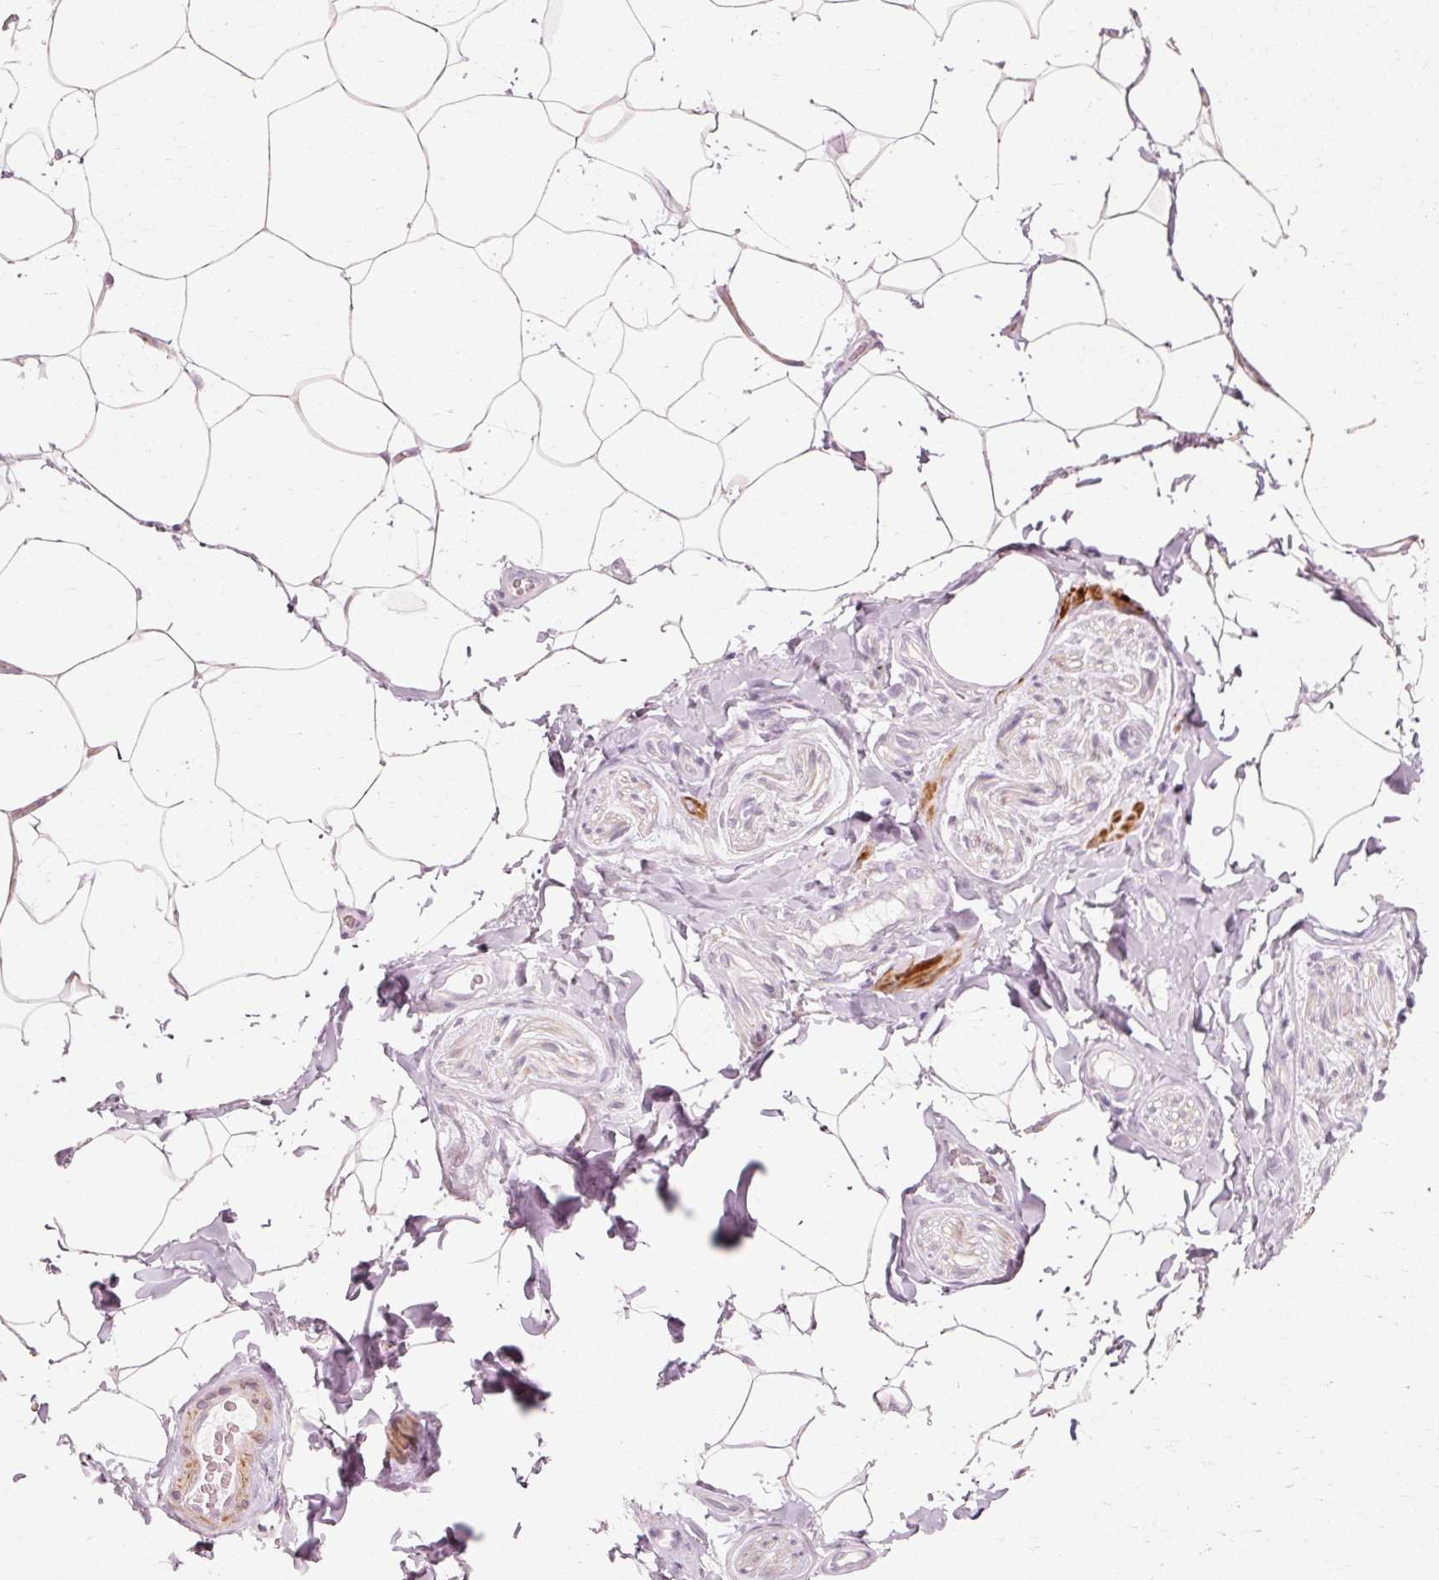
{"staining": {"intensity": "negative", "quantity": "none", "location": "none"}, "tissue": "adipose tissue", "cell_type": "Adipocytes", "image_type": "normal", "snomed": [{"axis": "morphology", "description": "Normal tissue, NOS"}, {"axis": "topography", "description": "Vascular tissue"}, {"axis": "topography", "description": "Peripheral nerve tissue"}], "caption": "Histopathology image shows no protein expression in adipocytes of normal adipose tissue.", "gene": "TRIM73", "patient": {"sex": "male", "age": 41}}